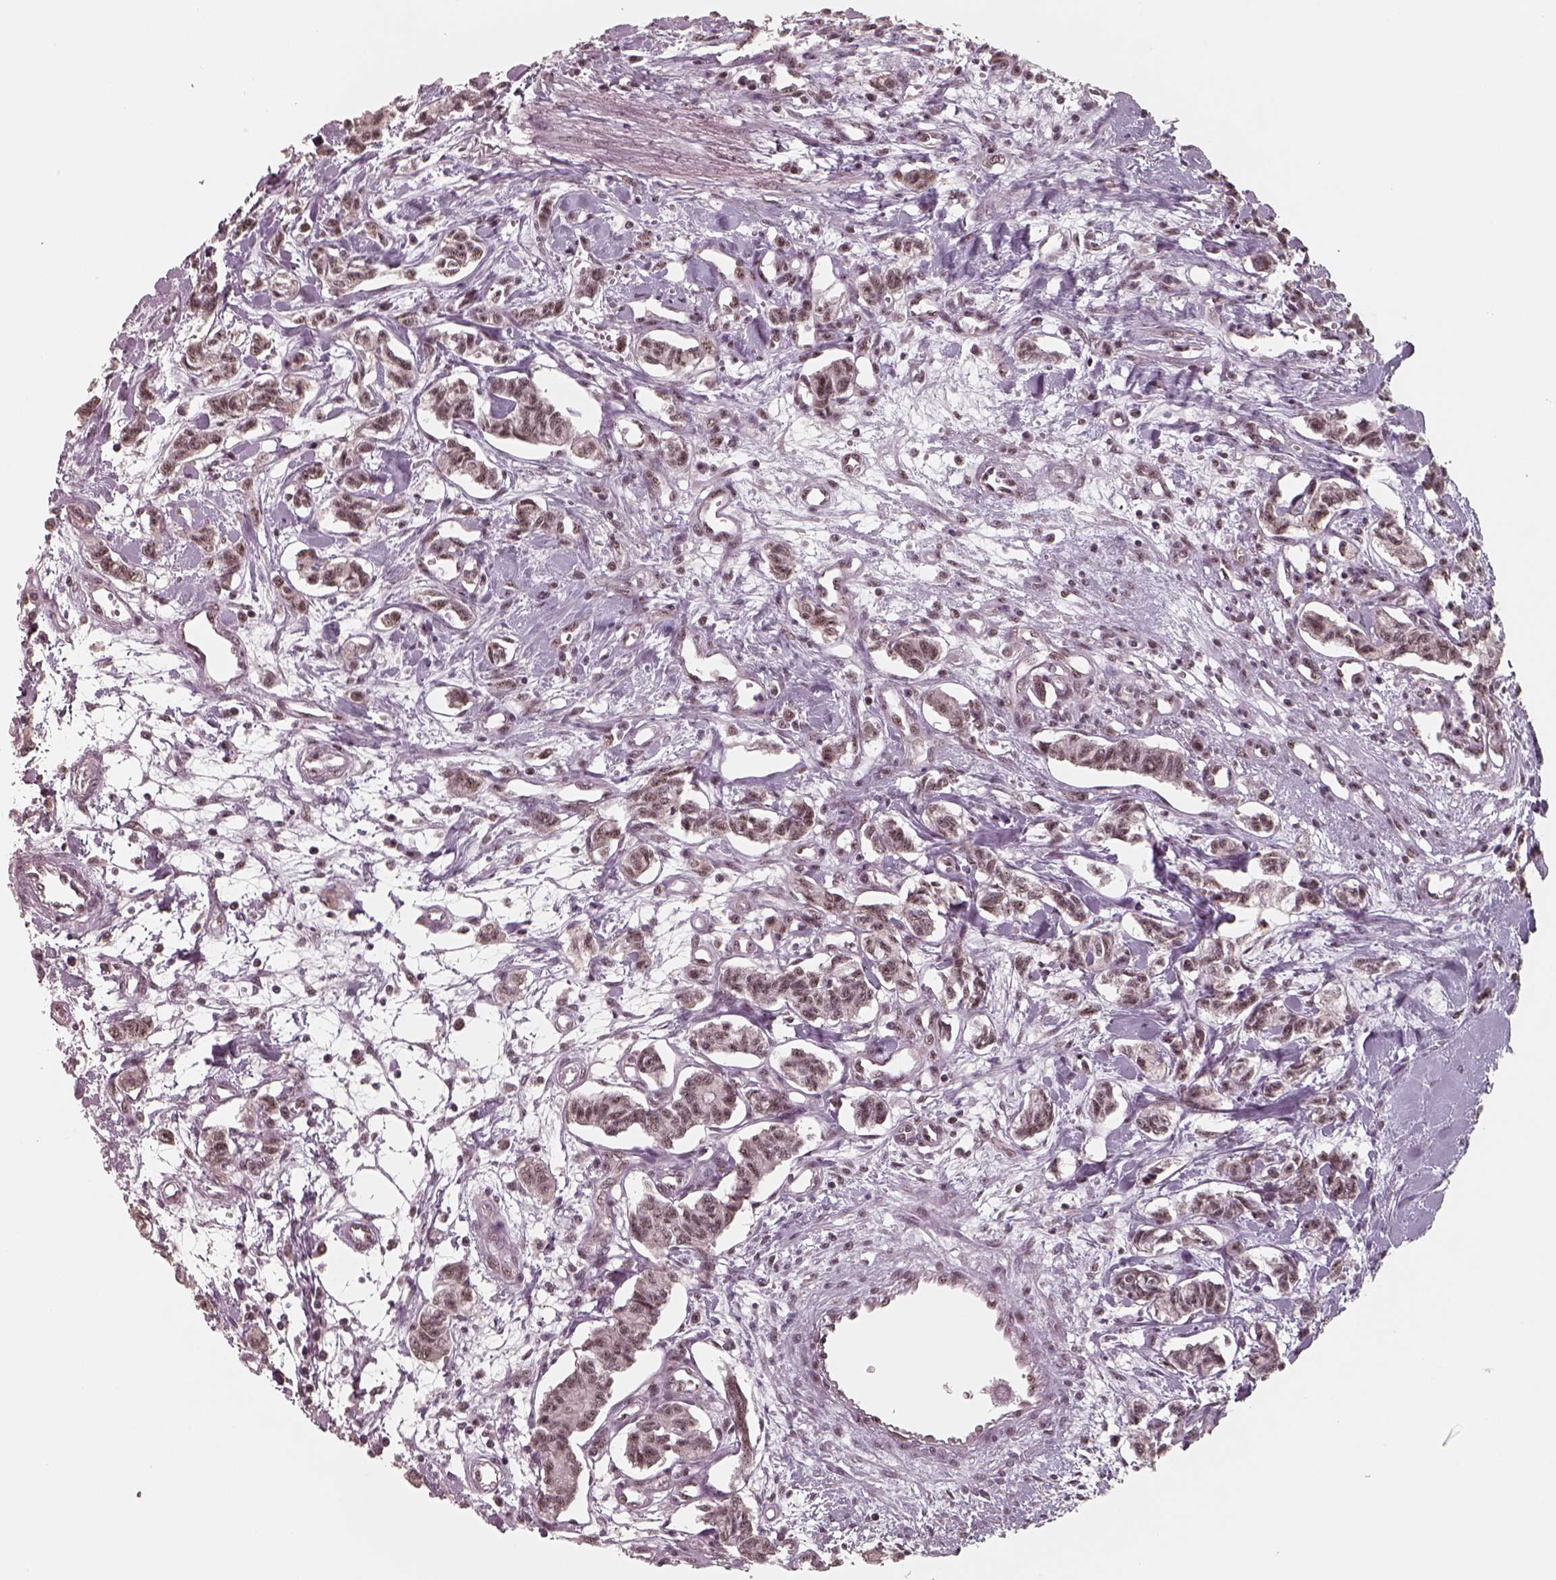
{"staining": {"intensity": "moderate", "quantity": ">75%", "location": "nuclear"}, "tissue": "carcinoid", "cell_type": "Tumor cells", "image_type": "cancer", "snomed": [{"axis": "morphology", "description": "Carcinoid, malignant, NOS"}, {"axis": "topography", "description": "Kidney"}], "caption": "Brown immunohistochemical staining in malignant carcinoid demonstrates moderate nuclear positivity in approximately >75% of tumor cells.", "gene": "ATXN7L3", "patient": {"sex": "female", "age": 41}}